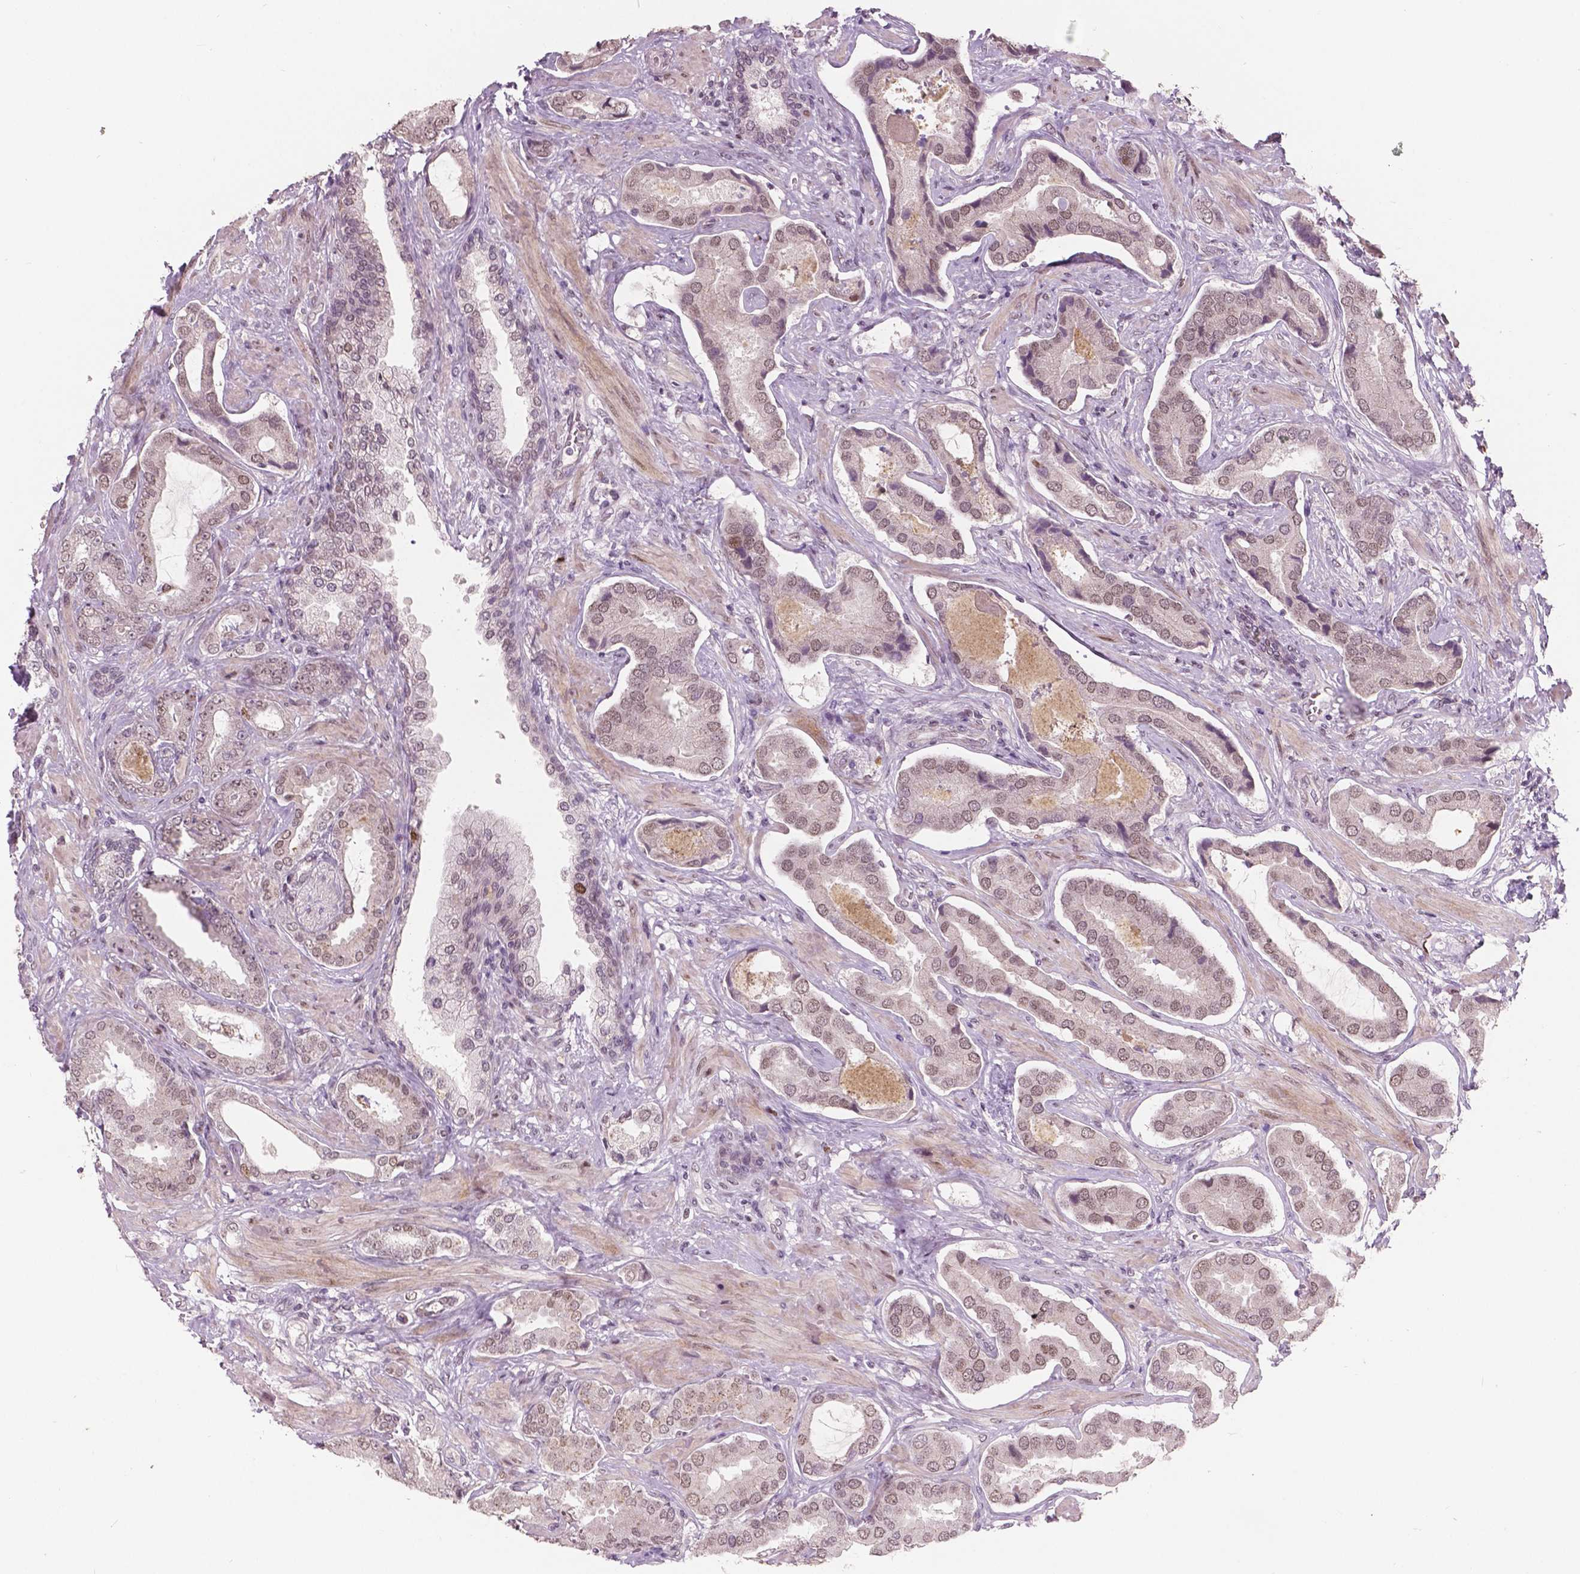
{"staining": {"intensity": "weak", "quantity": ">75%", "location": "nuclear"}, "tissue": "prostate cancer", "cell_type": "Tumor cells", "image_type": "cancer", "snomed": [{"axis": "morphology", "description": "Adenocarcinoma, NOS"}, {"axis": "topography", "description": "Prostate"}], "caption": "Brown immunohistochemical staining in human prostate cancer (adenocarcinoma) exhibits weak nuclear expression in approximately >75% of tumor cells. Immunohistochemistry stains the protein in brown and the nuclei are stained blue.", "gene": "NSD2", "patient": {"sex": "male", "age": 64}}